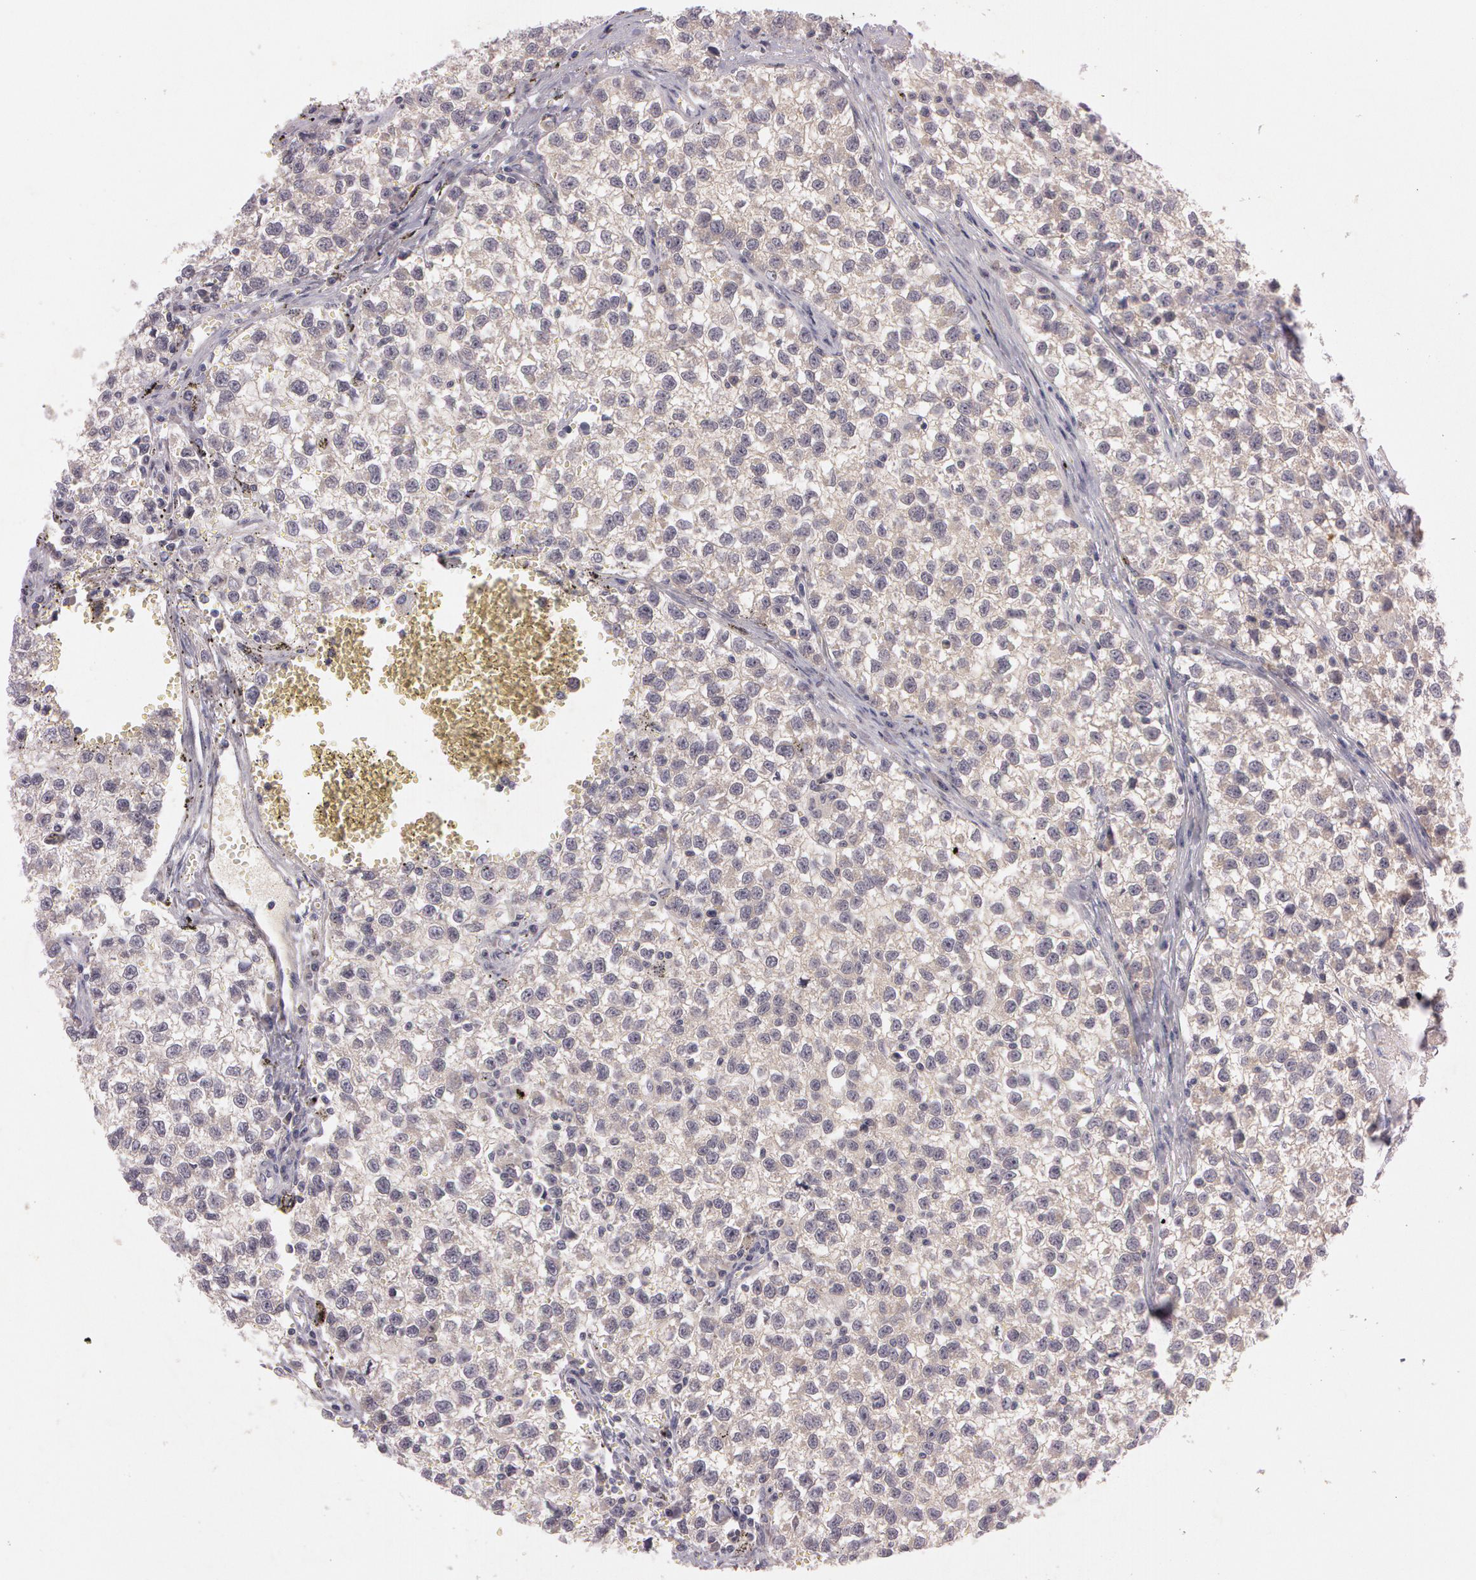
{"staining": {"intensity": "weak", "quantity": ">75%", "location": "cytoplasmic/membranous"}, "tissue": "testis cancer", "cell_type": "Tumor cells", "image_type": "cancer", "snomed": [{"axis": "morphology", "description": "Seminoma, NOS"}, {"axis": "topography", "description": "Testis"}], "caption": "Testis seminoma was stained to show a protein in brown. There is low levels of weak cytoplasmic/membranous positivity in approximately >75% of tumor cells.", "gene": "MXRA5", "patient": {"sex": "male", "age": 35}}